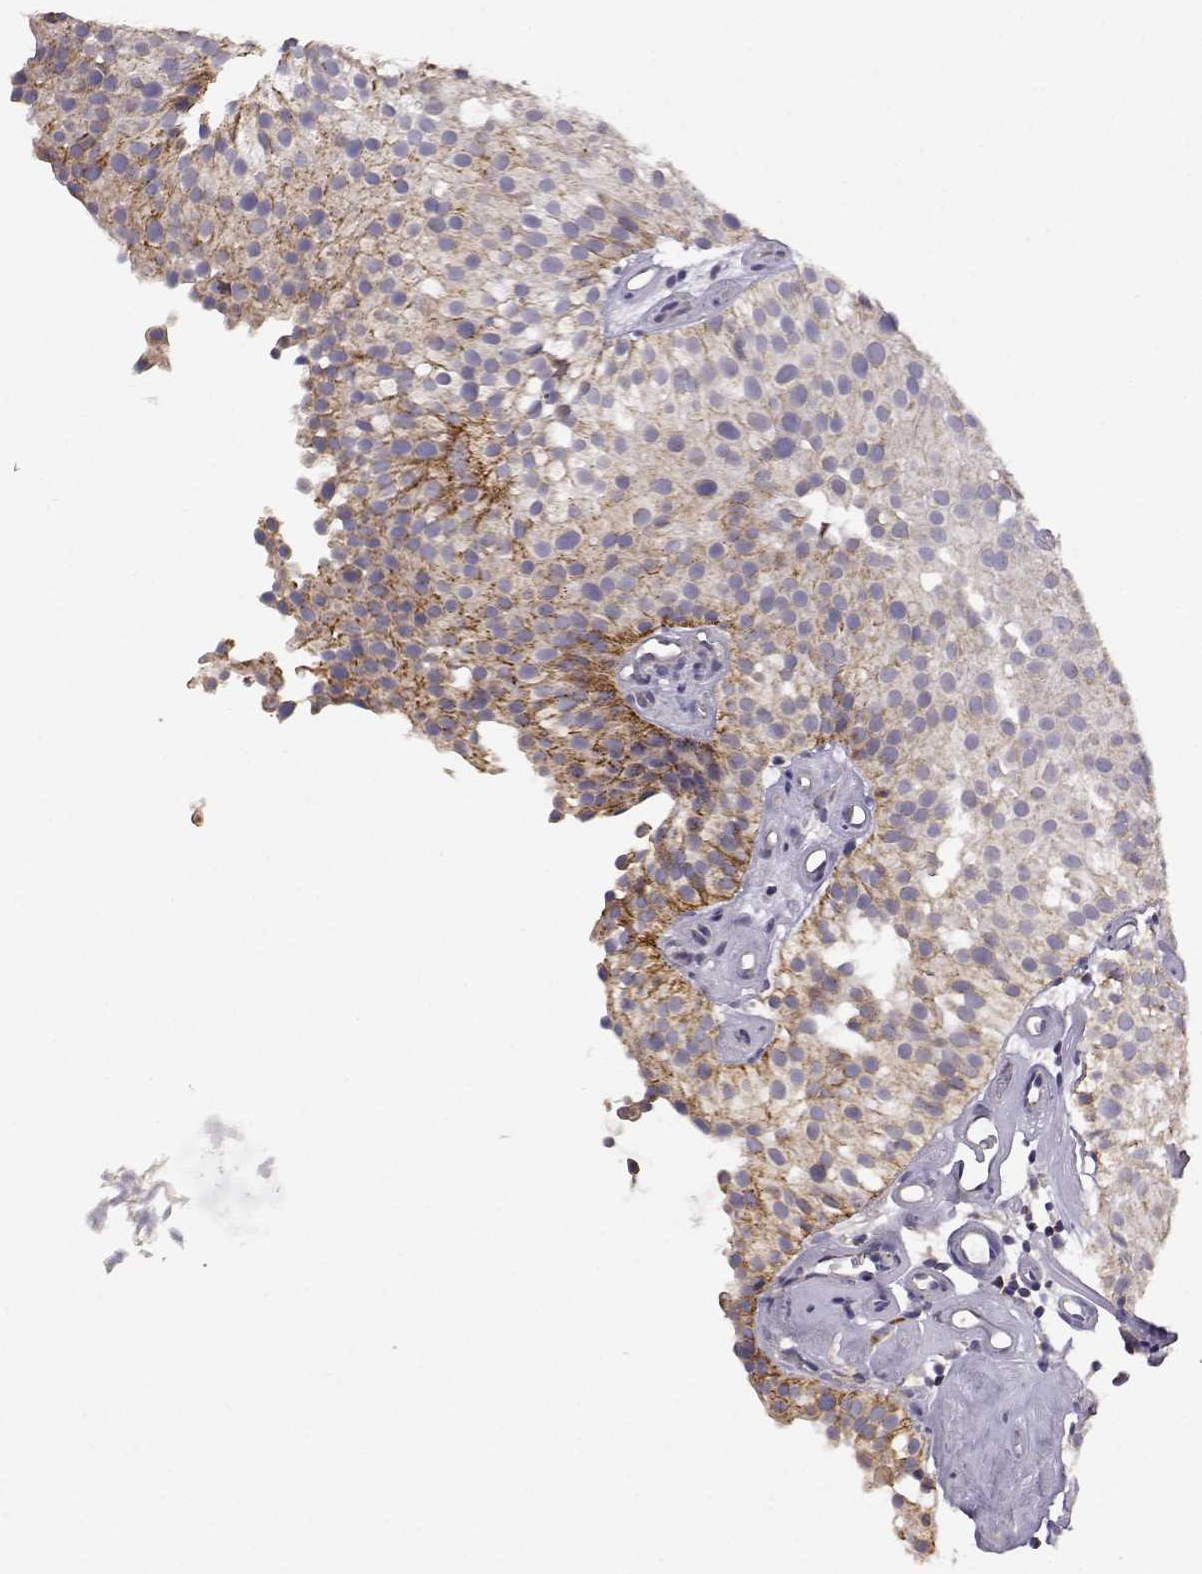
{"staining": {"intensity": "moderate", "quantity": "25%-75%", "location": "cytoplasmic/membranous"}, "tissue": "urothelial cancer", "cell_type": "Tumor cells", "image_type": "cancer", "snomed": [{"axis": "morphology", "description": "Urothelial carcinoma, Low grade"}, {"axis": "topography", "description": "Urinary bladder"}], "caption": "There is medium levels of moderate cytoplasmic/membranous staining in tumor cells of urothelial carcinoma (low-grade), as demonstrated by immunohistochemical staining (brown color).", "gene": "DDC", "patient": {"sex": "female", "age": 87}}